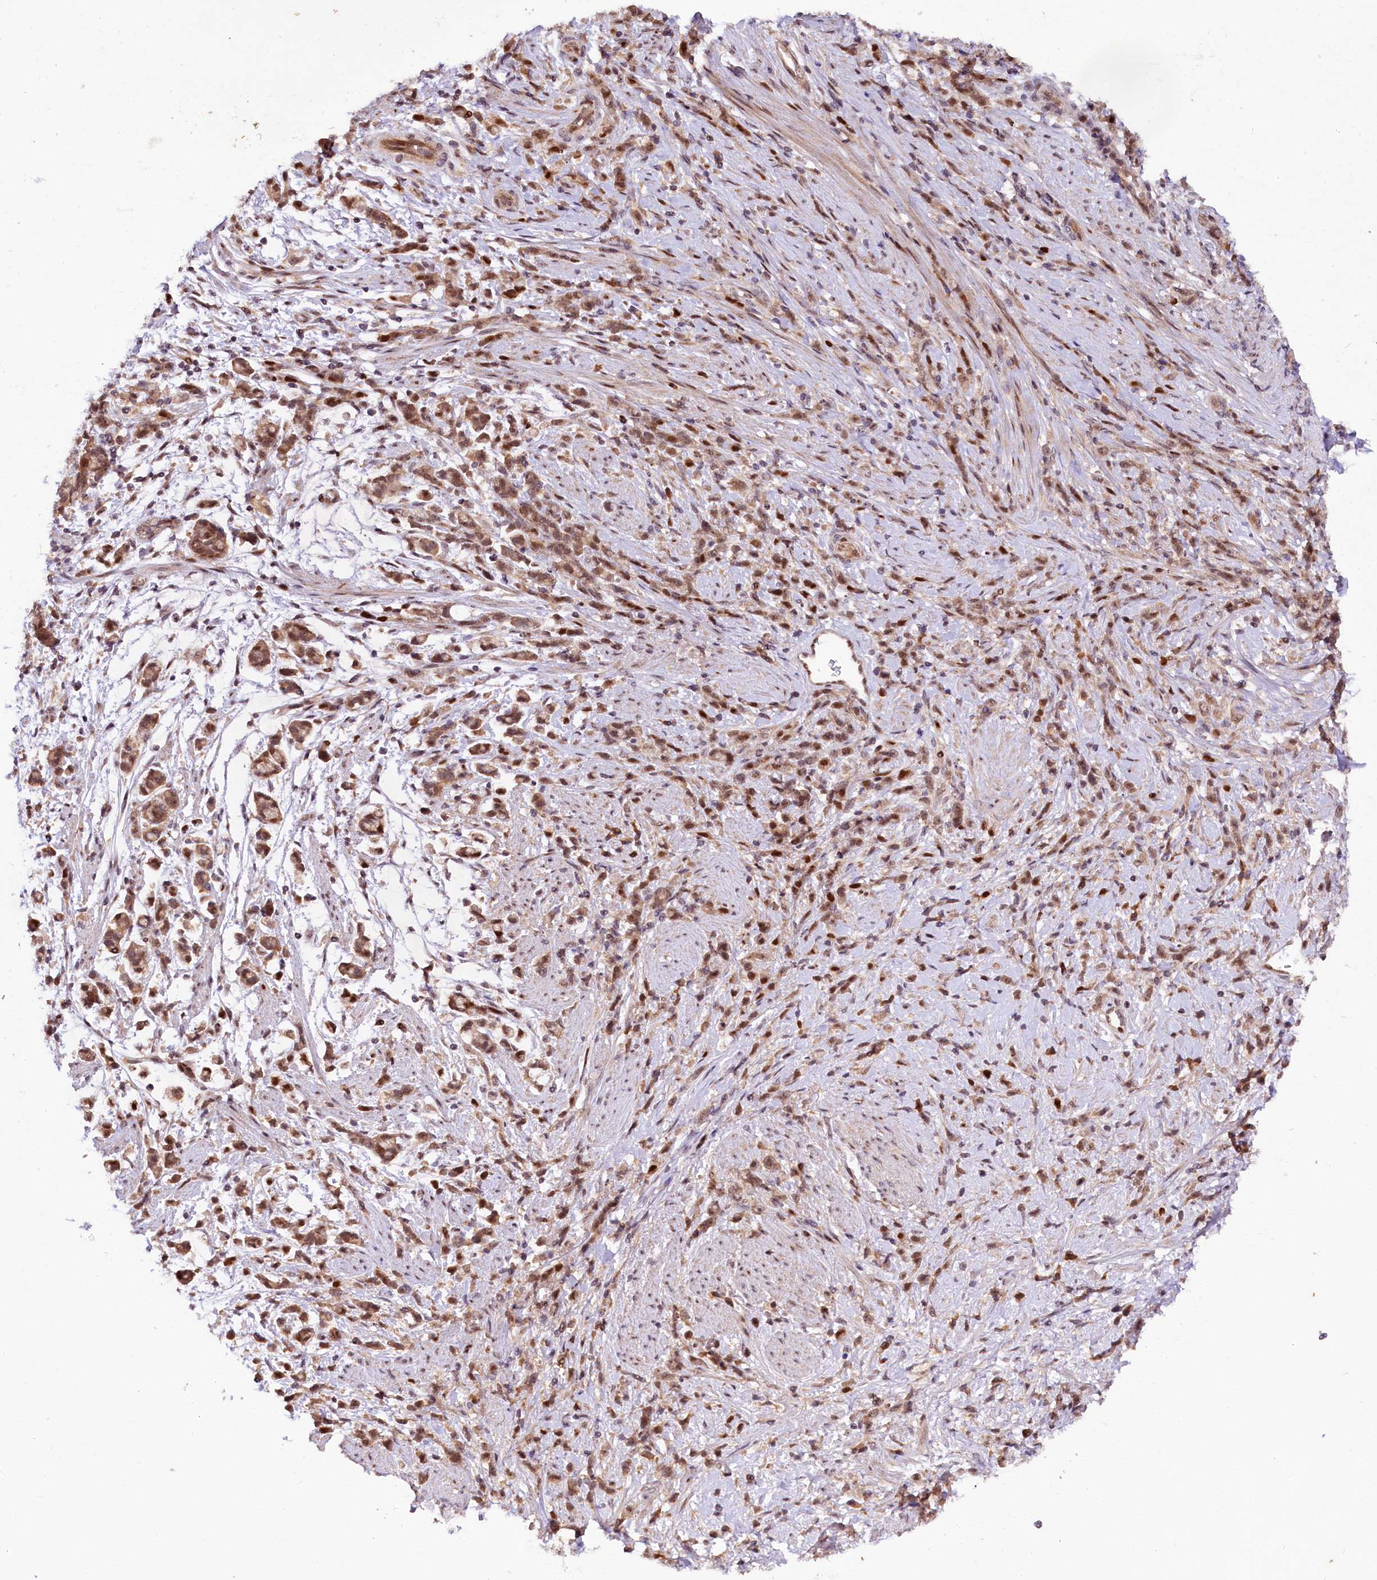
{"staining": {"intensity": "moderate", "quantity": ">75%", "location": "cytoplasmic/membranous,nuclear"}, "tissue": "stomach cancer", "cell_type": "Tumor cells", "image_type": "cancer", "snomed": [{"axis": "morphology", "description": "Adenocarcinoma, NOS"}, {"axis": "topography", "description": "Stomach"}], "caption": "Protein staining of stomach cancer tissue displays moderate cytoplasmic/membranous and nuclear expression in approximately >75% of tumor cells. (IHC, brightfield microscopy, high magnification).", "gene": "N4BP2L1", "patient": {"sex": "female", "age": 60}}